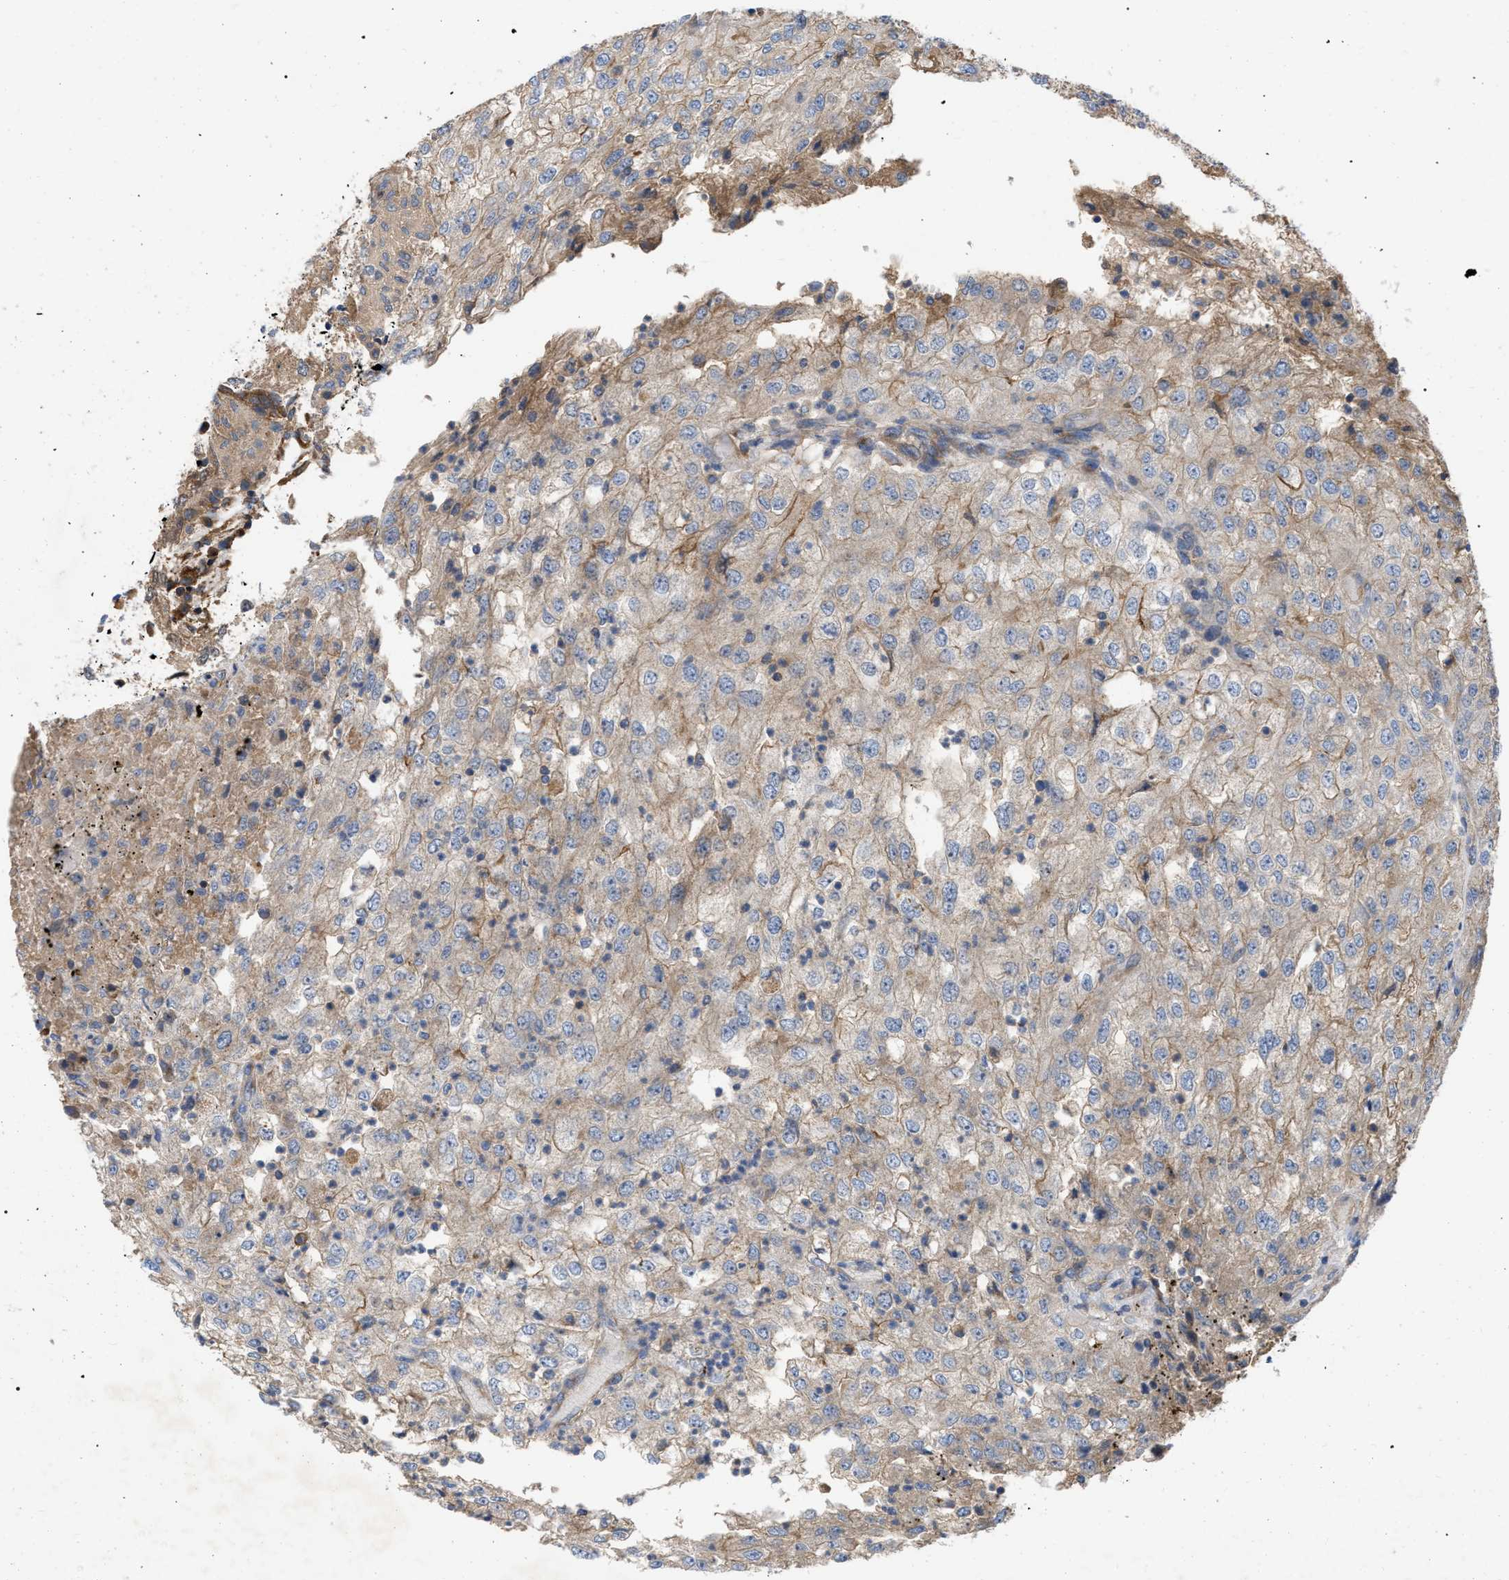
{"staining": {"intensity": "weak", "quantity": ">75%", "location": "cytoplasmic/membranous"}, "tissue": "renal cancer", "cell_type": "Tumor cells", "image_type": "cancer", "snomed": [{"axis": "morphology", "description": "Adenocarcinoma, NOS"}, {"axis": "topography", "description": "Kidney"}], "caption": "Brown immunohistochemical staining in human renal cancer displays weak cytoplasmic/membranous staining in approximately >75% of tumor cells.", "gene": "RABEP1", "patient": {"sex": "female", "age": 54}}